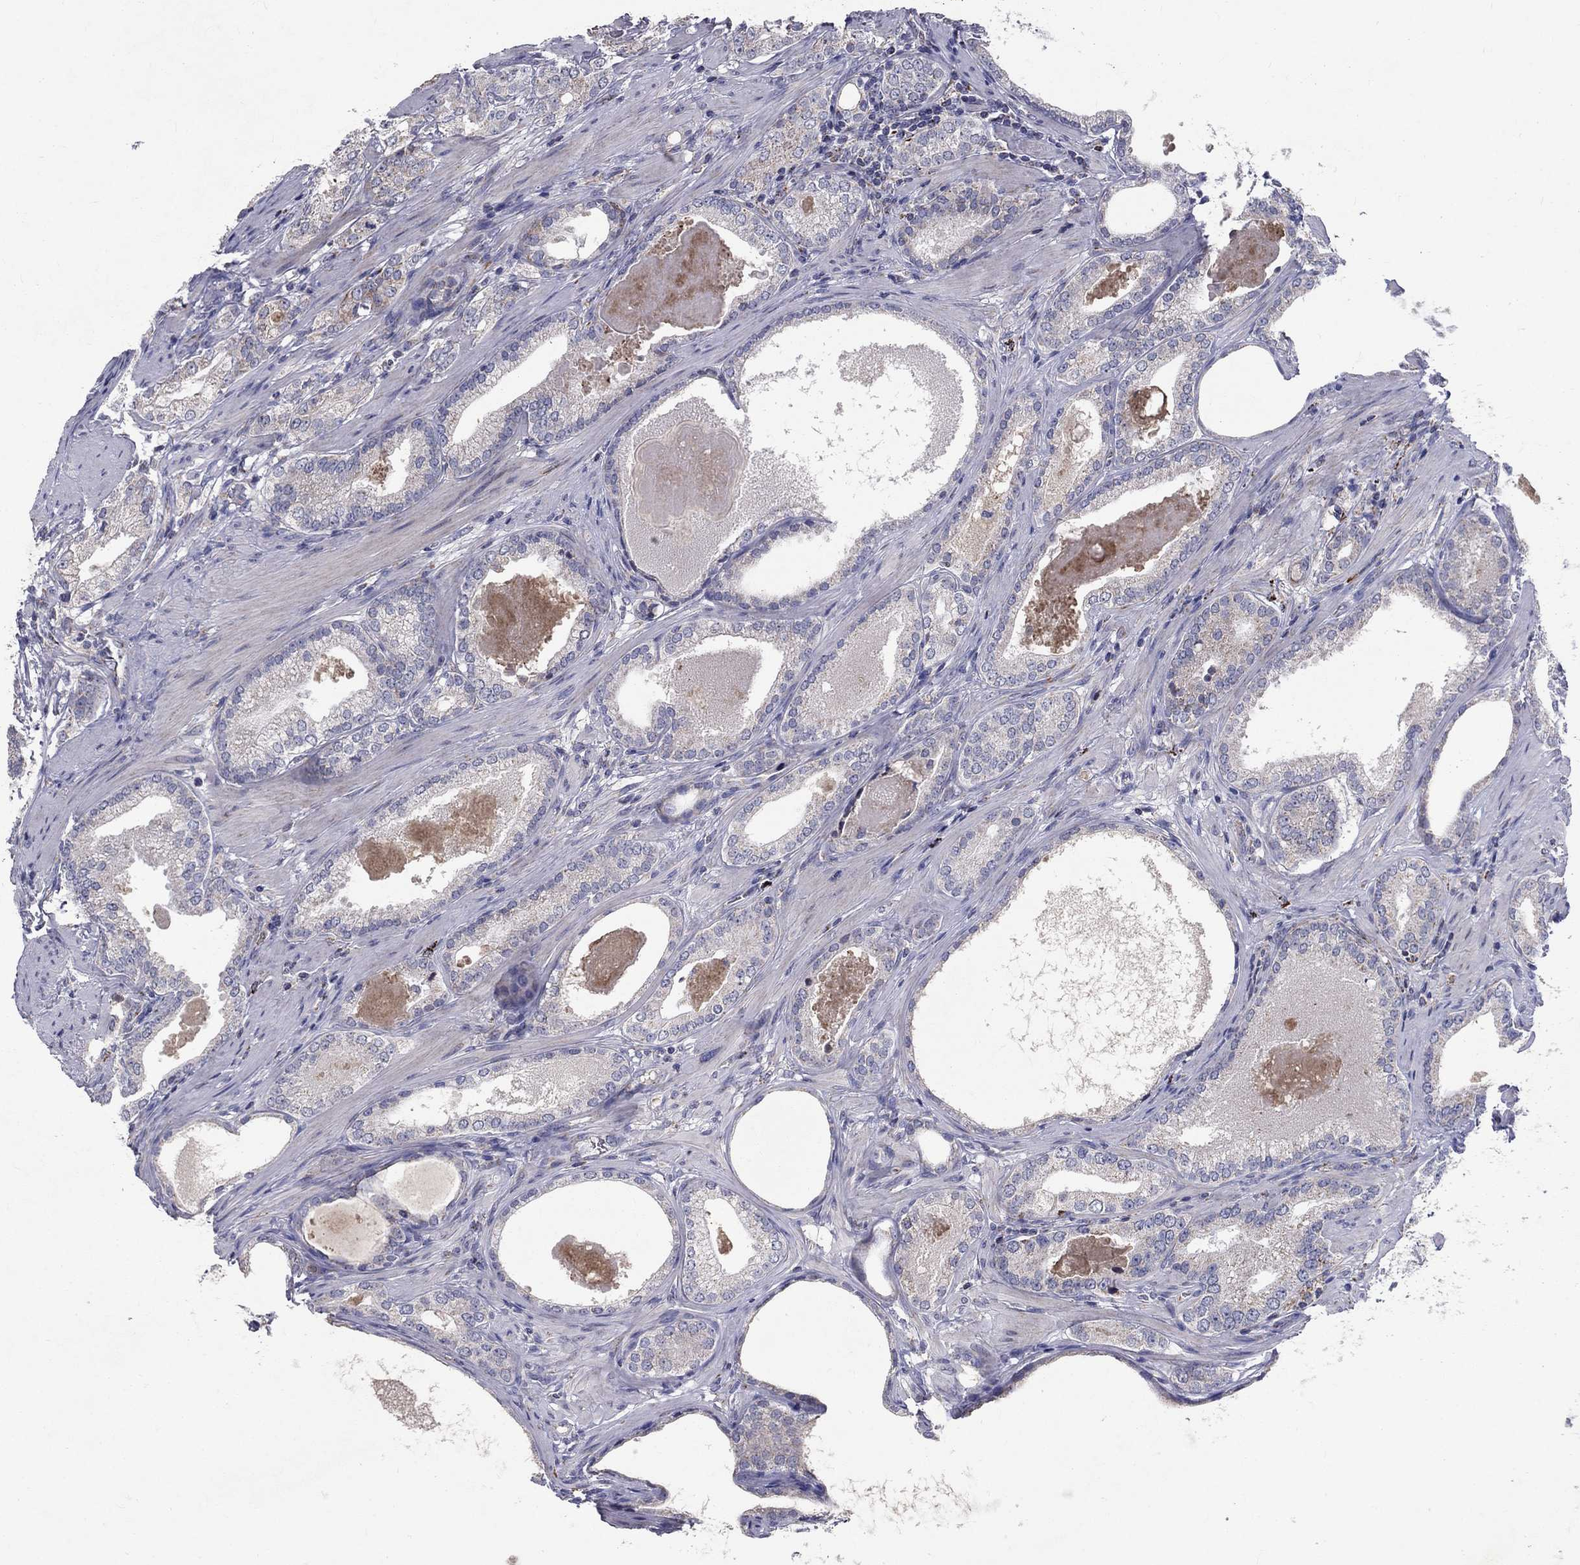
{"staining": {"intensity": "negative", "quantity": "none", "location": "none"}, "tissue": "prostate cancer", "cell_type": "Tumor cells", "image_type": "cancer", "snomed": [{"axis": "morphology", "description": "Adenocarcinoma, High grade"}, {"axis": "topography", "description": "Prostate and seminal vesicle, NOS"}], "caption": "High power microscopy histopathology image of an immunohistochemistry (IHC) image of prostate cancer (adenocarcinoma (high-grade)), revealing no significant staining in tumor cells.", "gene": "SLC4A10", "patient": {"sex": "male", "age": 62}}